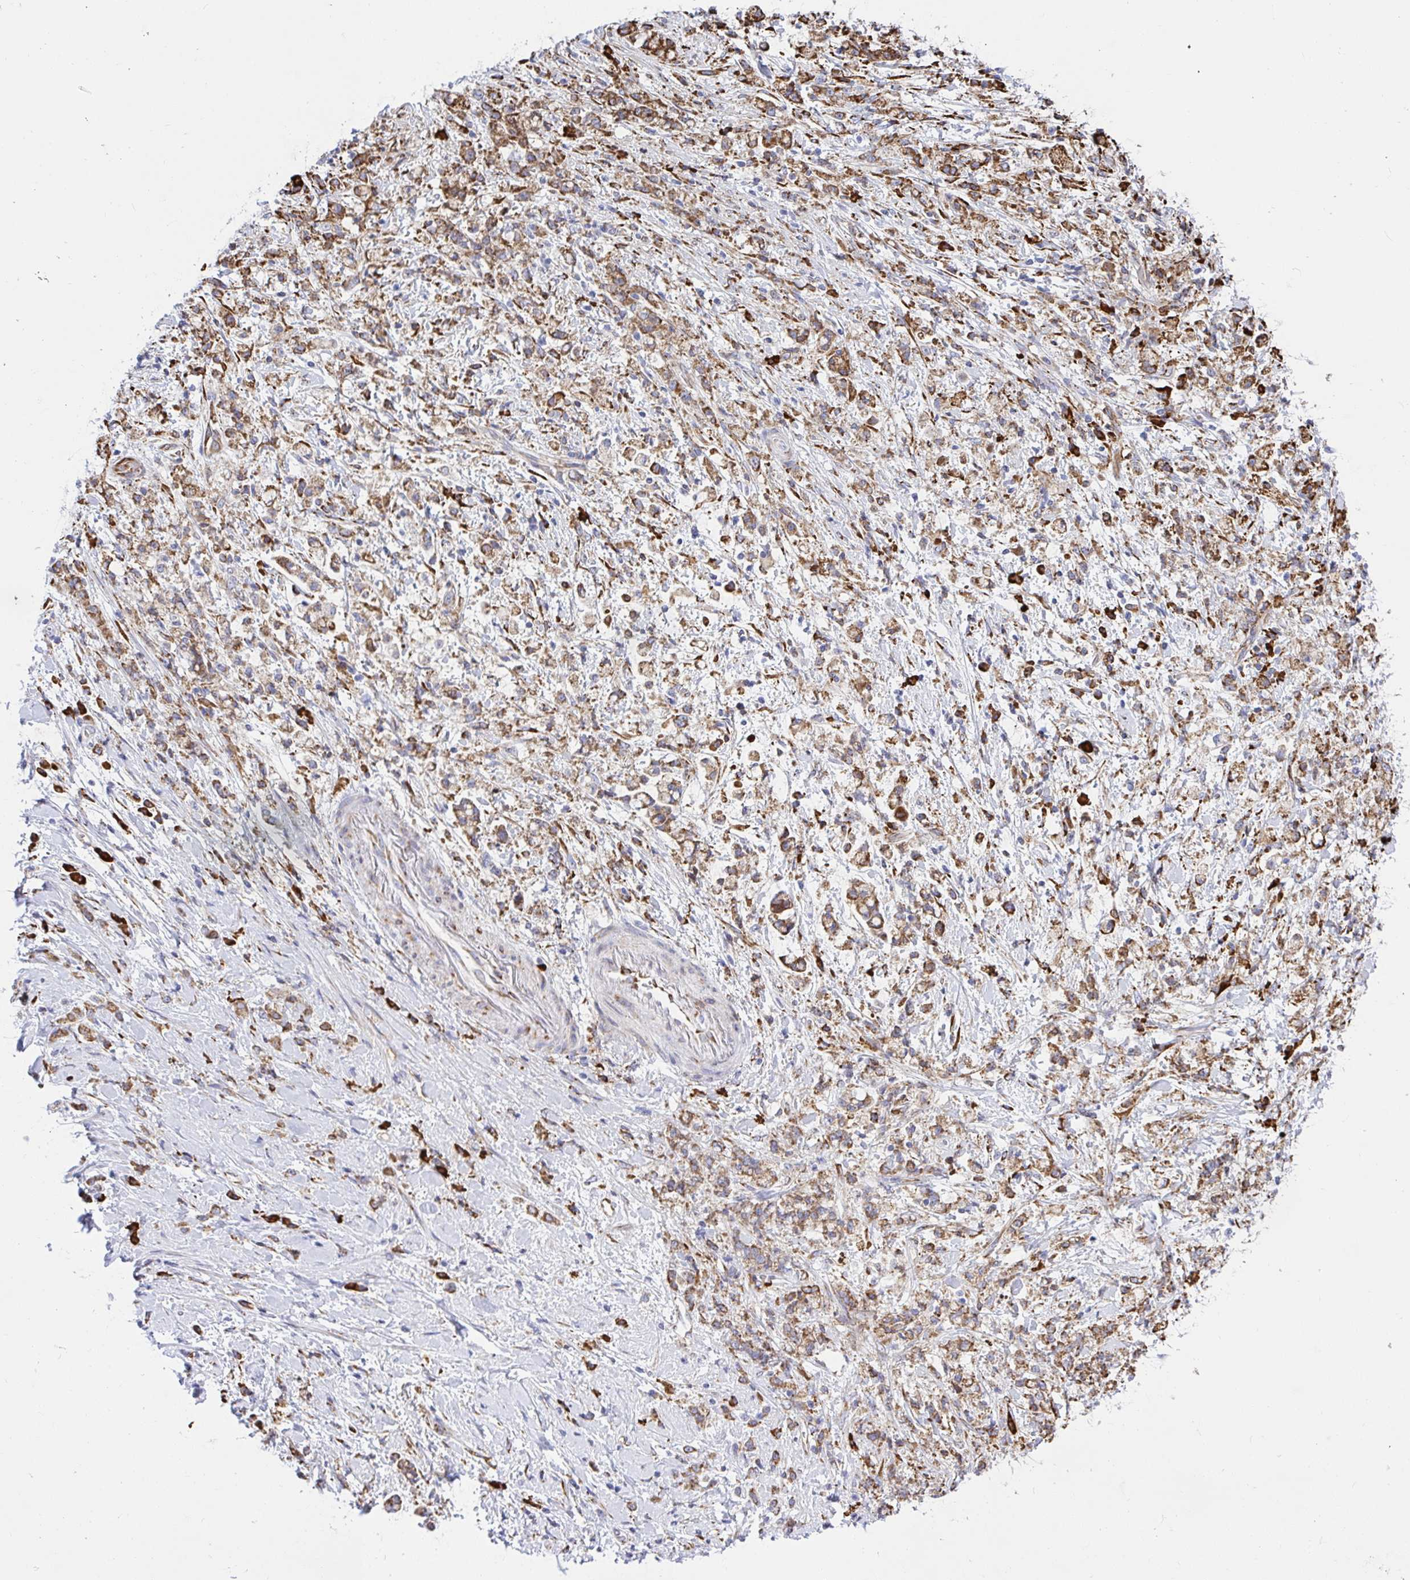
{"staining": {"intensity": "moderate", "quantity": ">75%", "location": "cytoplasmic/membranous"}, "tissue": "stomach cancer", "cell_type": "Tumor cells", "image_type": "cancer", "snomed": [{"axis": "morphology", "description": "Adenocarcinoma, NOS"}, {"axis": "topography", "description": "Stomach"}], "caption": "Stomach adenocarcinoma tissue displays moderate cytoplasmic/membranous expression in about >75% of tumor cells (DAB (3,3'-diaminobenzidine) = brown stain, brightfield microscopy at high magnification).", "gene": "CLGN", "patient": {"sex": "female", "age": 60}}